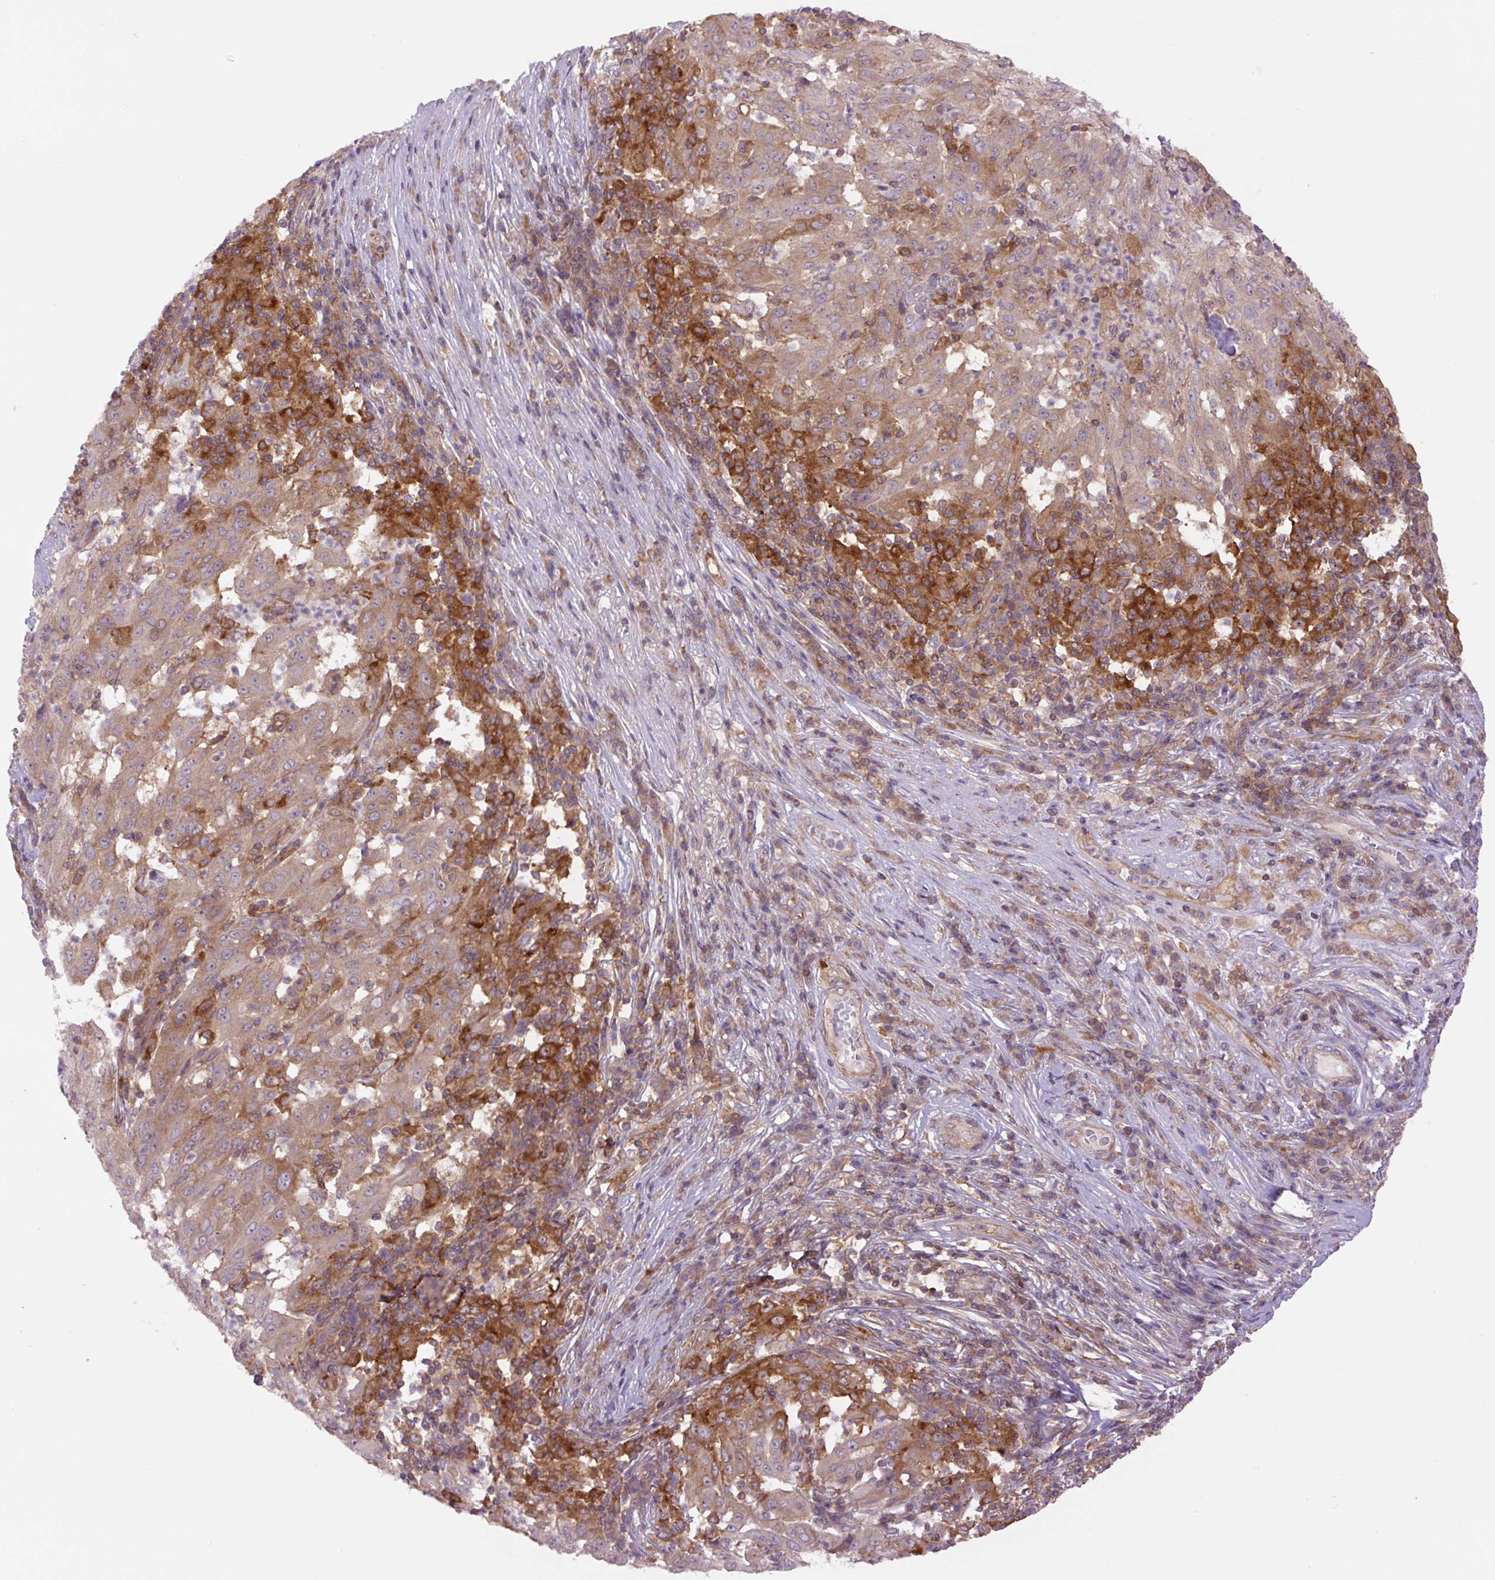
{"staining": {"intensity": "weak", "quantity": "25%-75%", "location": "cytoplasmic/membranous"}, "tissue": "pancreatic cancer", "cell_type": "Tumor cells", "image_type": "cancer", "snomed": [{"axis": "morphology", "description": "Adenocarcinoma, NOS"}, {"axis": "topography", "description": "Pancreas"}], "caption": "This image reveals IHC staining of pancreatic cancer, with low weak cytoplasmic/membranous expression in approximately 25%-75% of tumor cells.", "gene": "MINK1", "patient": {"sex": "male", "age": 63}}